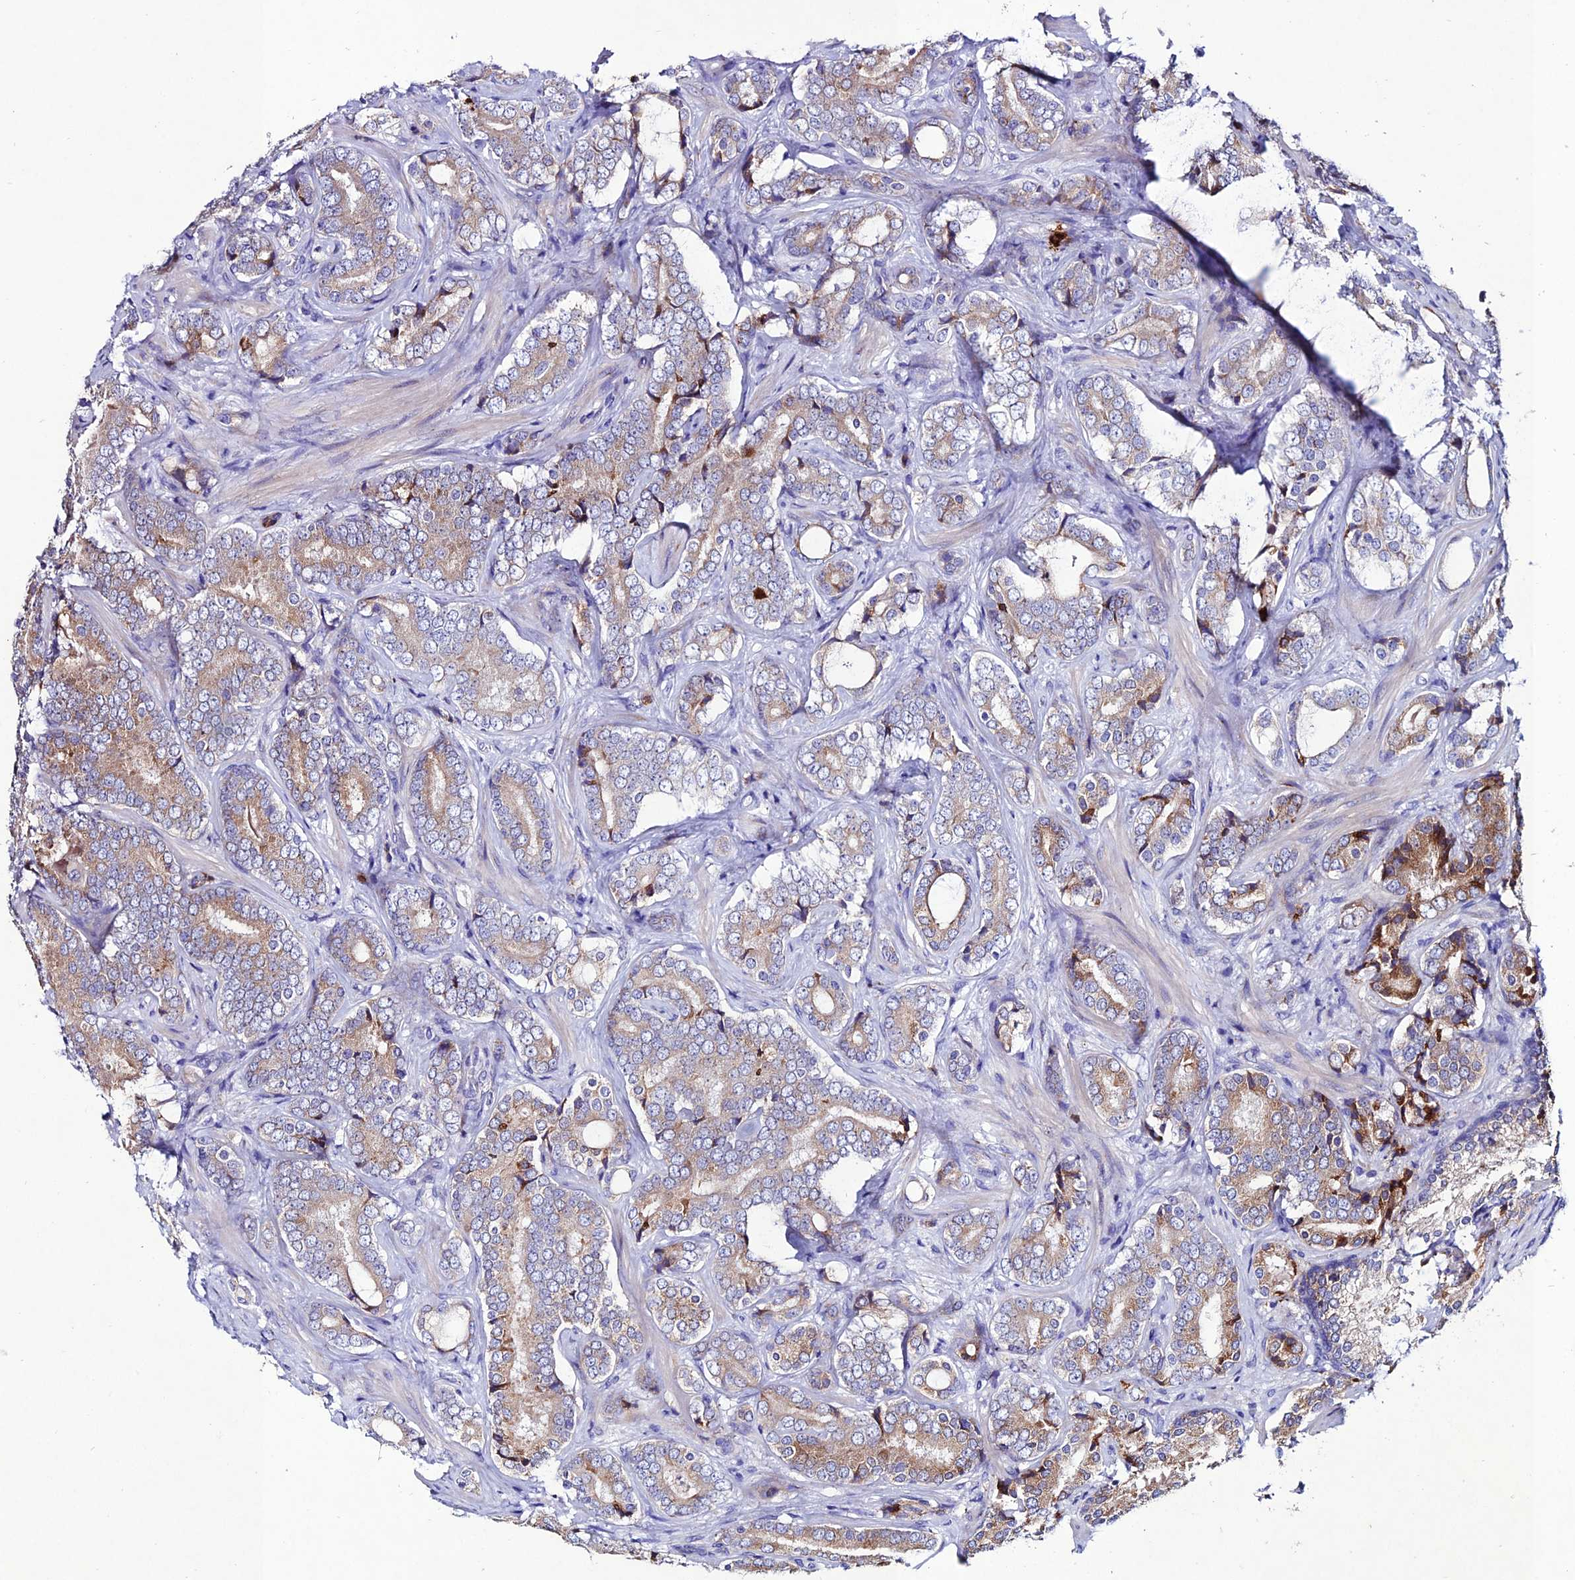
{"staining": {"intensity": "moderate", "quantity": "25%-75%", "location": "cytoplasmic/membranous"}, "tissue": "prostate cancer", "cell_type": "Tumor cells", "image_type": "cancer", "snomed": [{"axis": "morphology", "description": "Adenocarcinoma, Low grade"}, {"axis": "topography", "description": "Prostate"}], "caption": "Immunohistochemical staining of prostate cancer shows medium levels of moderate cytoplasmic/membranous protein positivity in about 25%-75% of tumor cells. (DAB IHC with brightfield microscopy, high magnification).", "gene": "OR51Q1", "patient": {"sex": "male", "age": 58}}